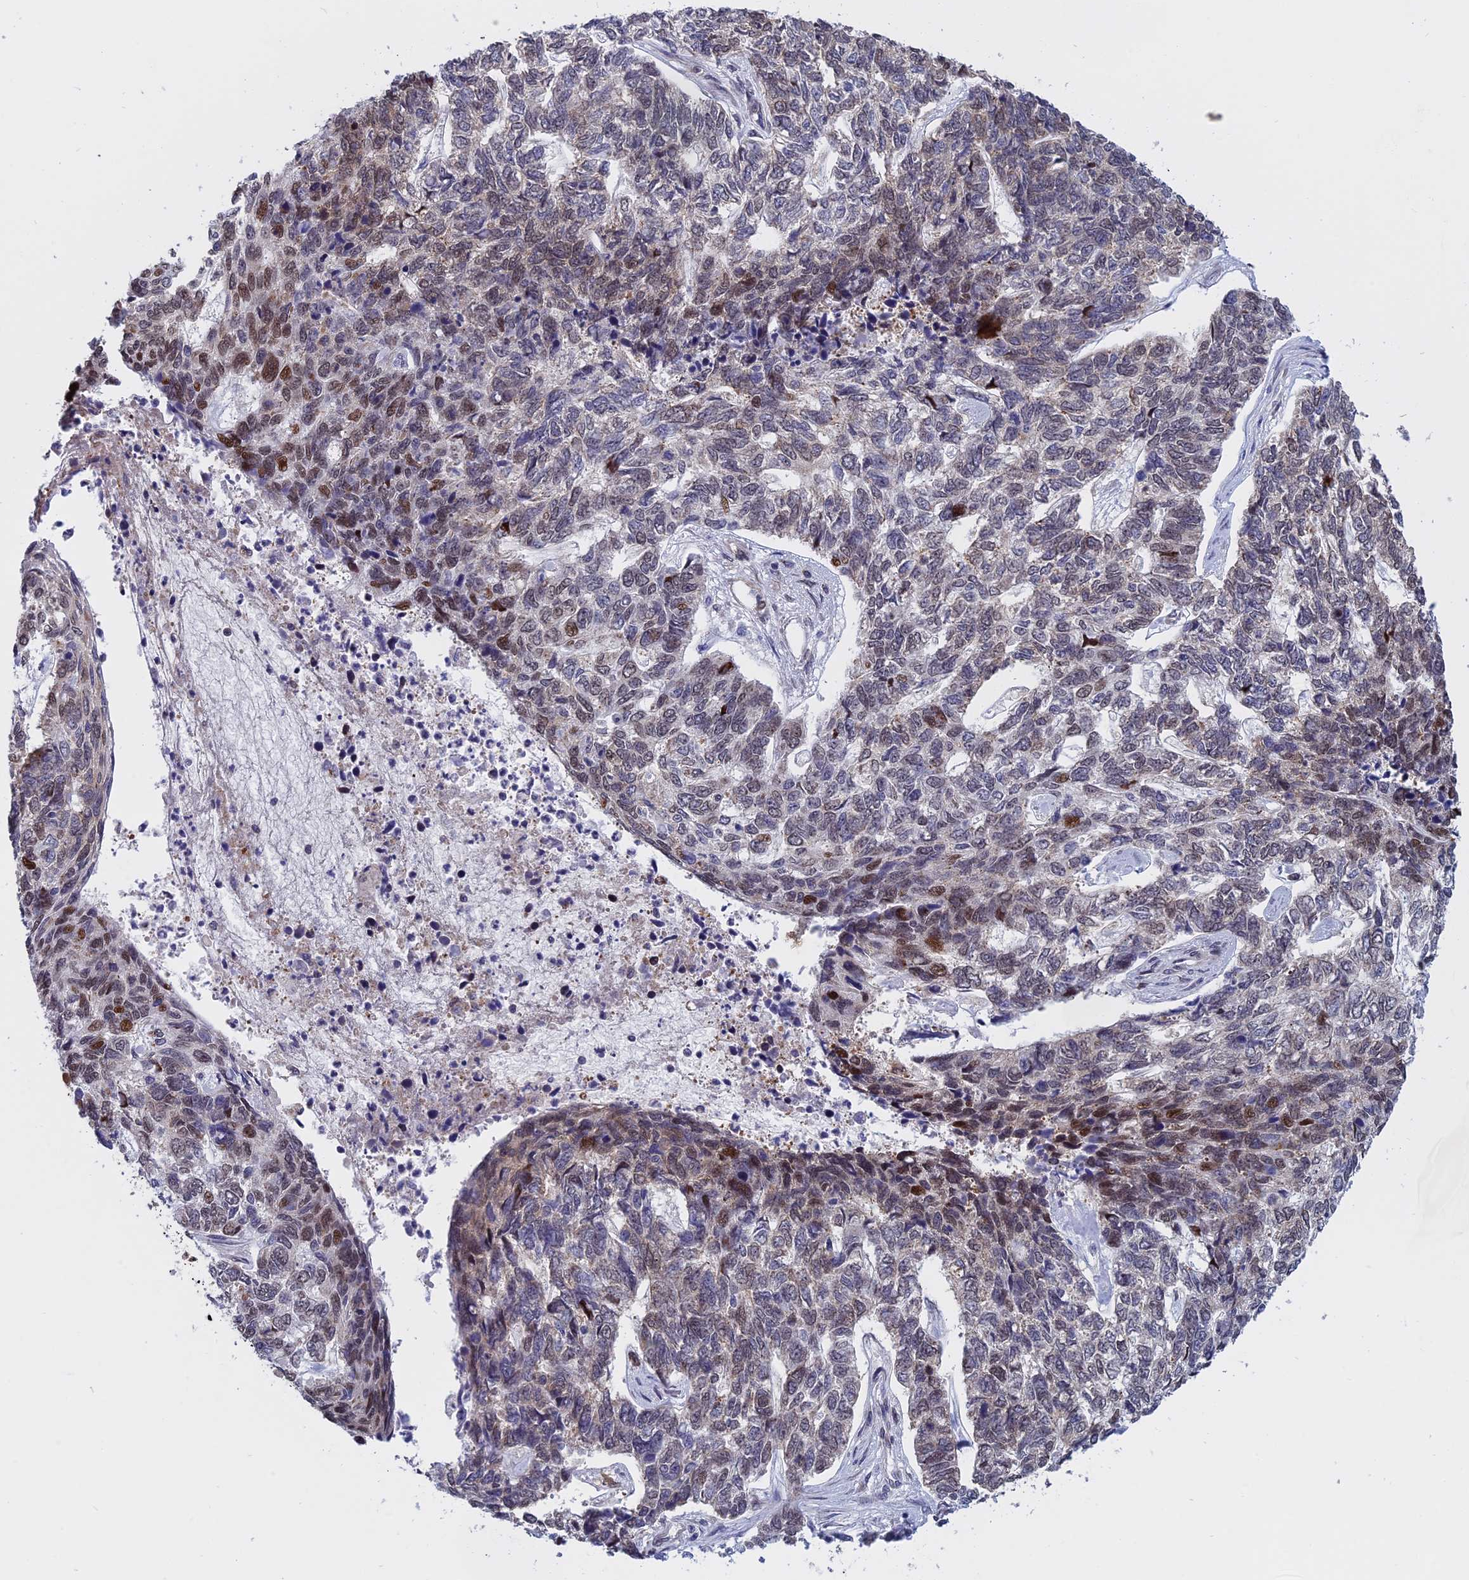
{"staining": {"intensity": "moderate", "quantity": "<25%", "location": "nuclear"}, "tissue": "skin cancer", "cell_type": "Tumor cells", "image_type": "cancer", "snomed": [{"axis": "morphology", "description": "Basal cell carcinoma"}, {"axis": "topography", "description": "Skin"}], "caption": "A high-resolution image shows immunohistochemistry staining of skin cancer (basal cell carcinoma), which reveals moderate nuclear staining in about <25% of tumor cells.", "gene": "NAA10", "patient": {"sex": "female", "age": 65}}